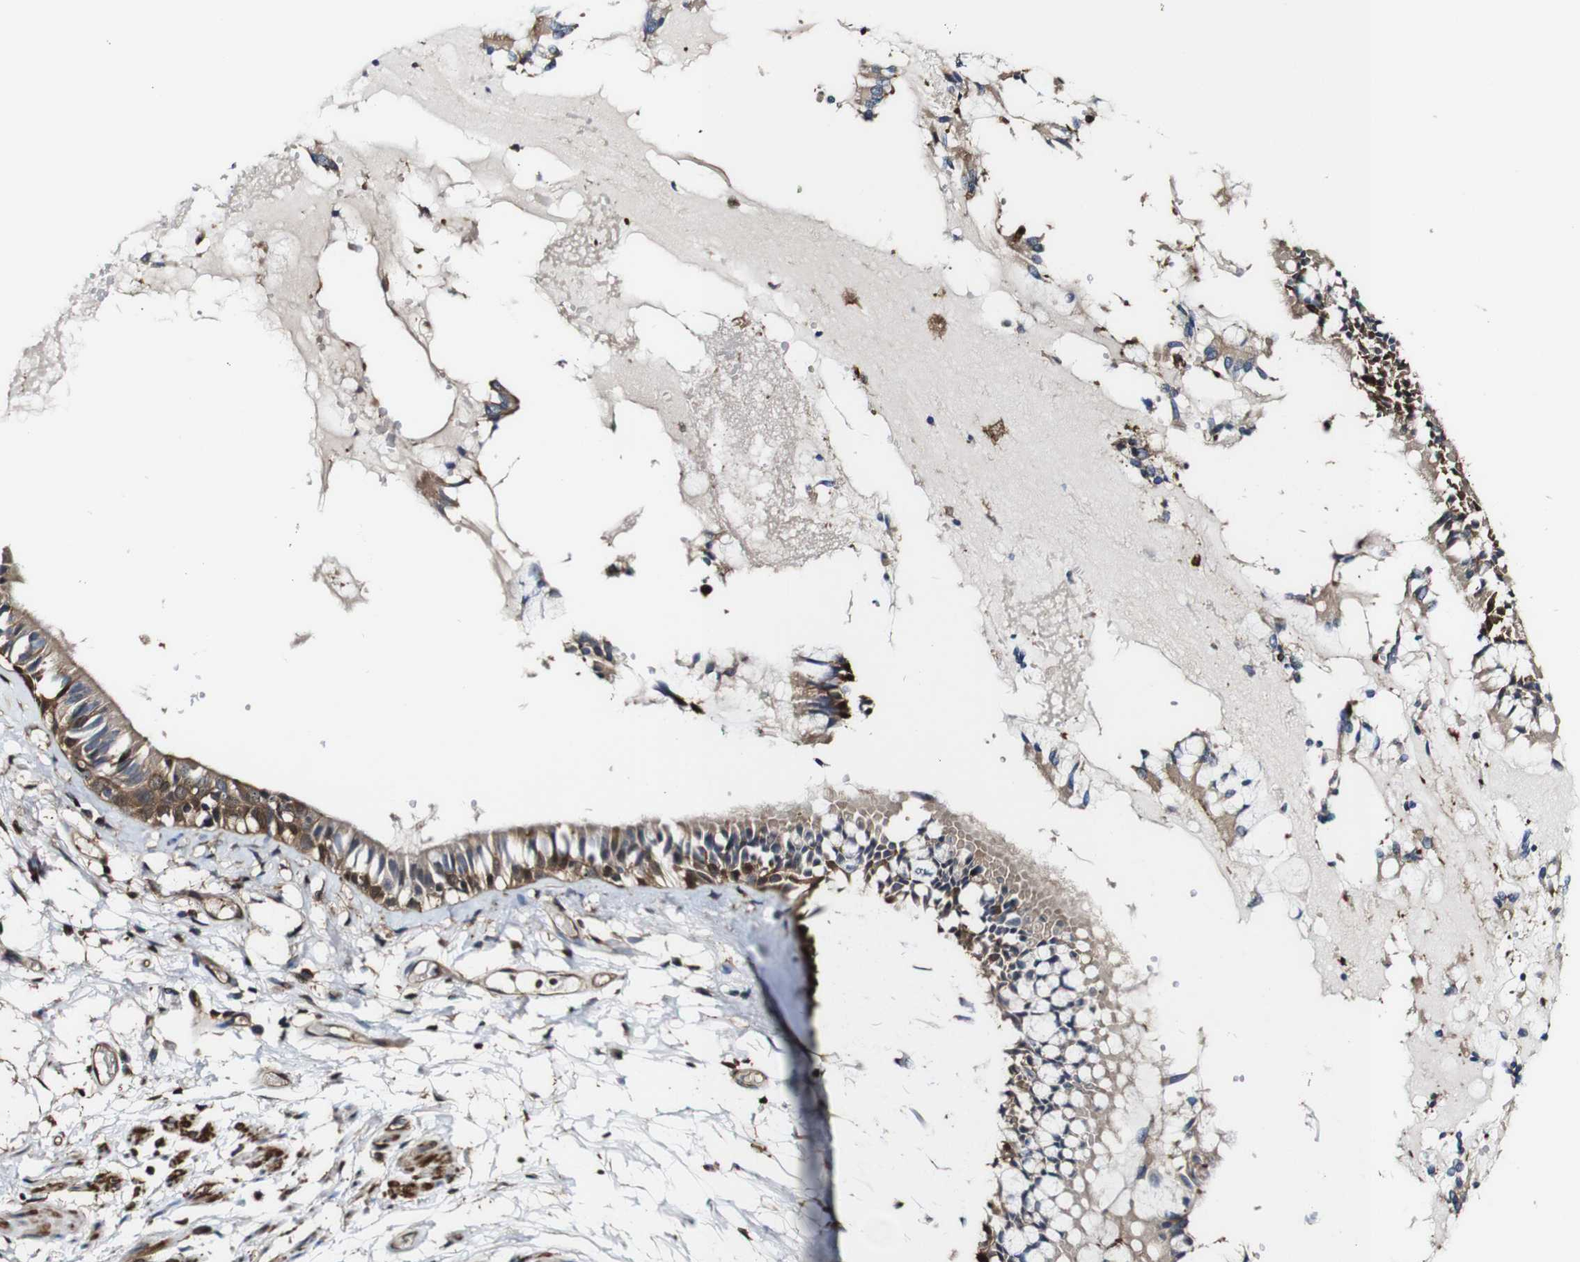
{"staining": {"intensity": "moderate", "quantity": ">75%", "location": "cytoplasmic/membranous"}, "tissue": "bronchus", "cell_type": "Respiratory epithelial cells", "image_type": "normal", "snomed": [{"axis": "morphology", "description": "Normal tissue, NOS"}, {"axis": "morphology", "description": "Inflammation, NOS"}, {"axis": "topography", "description": "Cartilage tissue"}, {"axis": "topography", "description": "Lung"}], "caption": "Immunohistochemical staining of normal bronchus displays medium levels of moderate cytoplasmic/membranous positivity in approximately >75% of respiratory epithelial cells.", "gene": "PTPRR", "patient": {"sex": "male", "age": 71}}